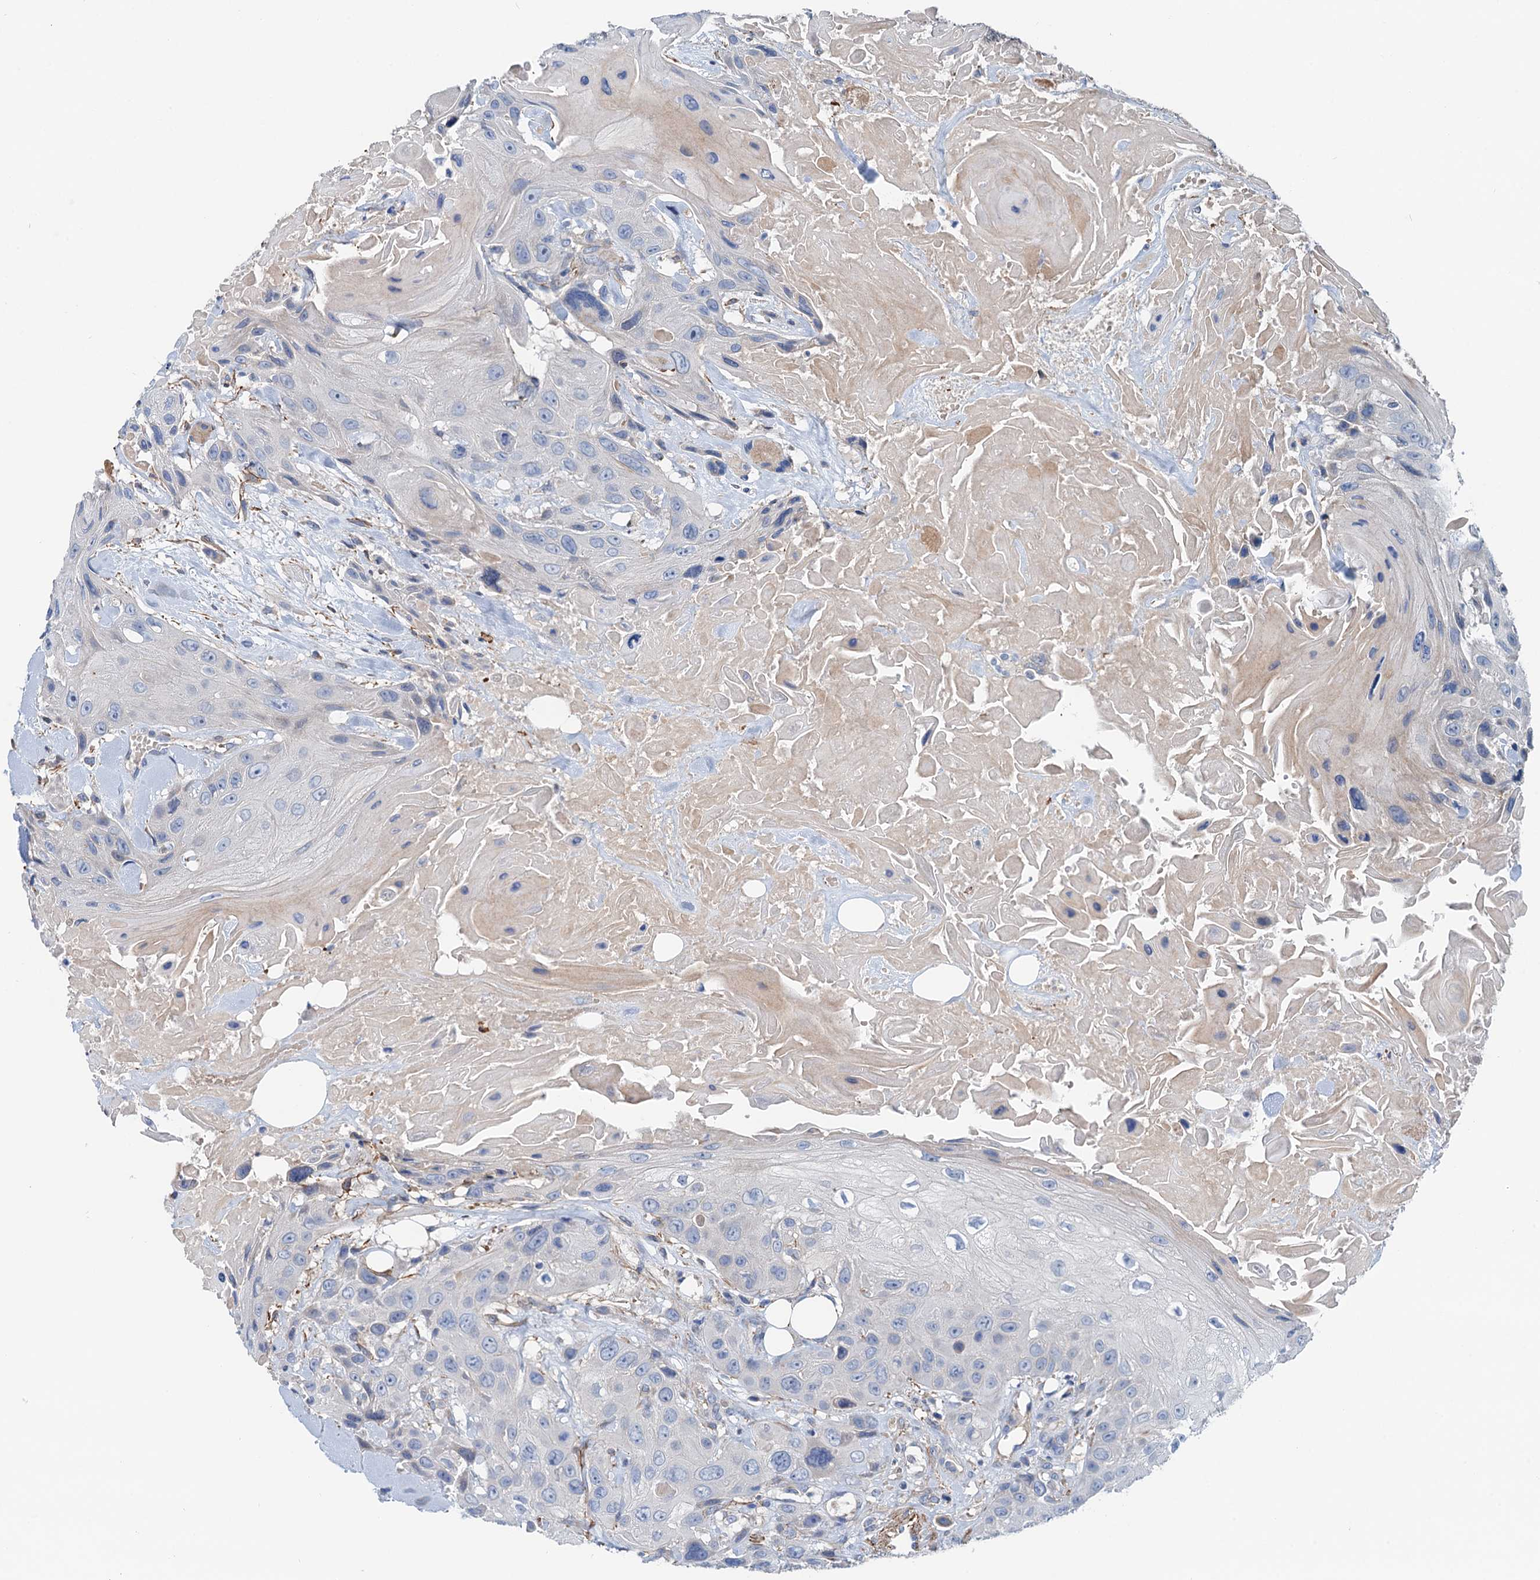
{"staining": {"intensity": "negative", "quantity": "none", "location": "none"}, "tissue": "head and neck cancer", "cell_type": "Tumor cells", "image_type": "cancer", "snomed": [{"axis": "morphology", "description": "Squamous cell carcinoma, NOS"}, {"axis": "topography", "description": "Head-Neck"}], "caption": "Tumor cells are negative for protein expression in human head and neck cancer.", "gene": "CSTPP1", "patient": {"sex": "male", "age": 81}}